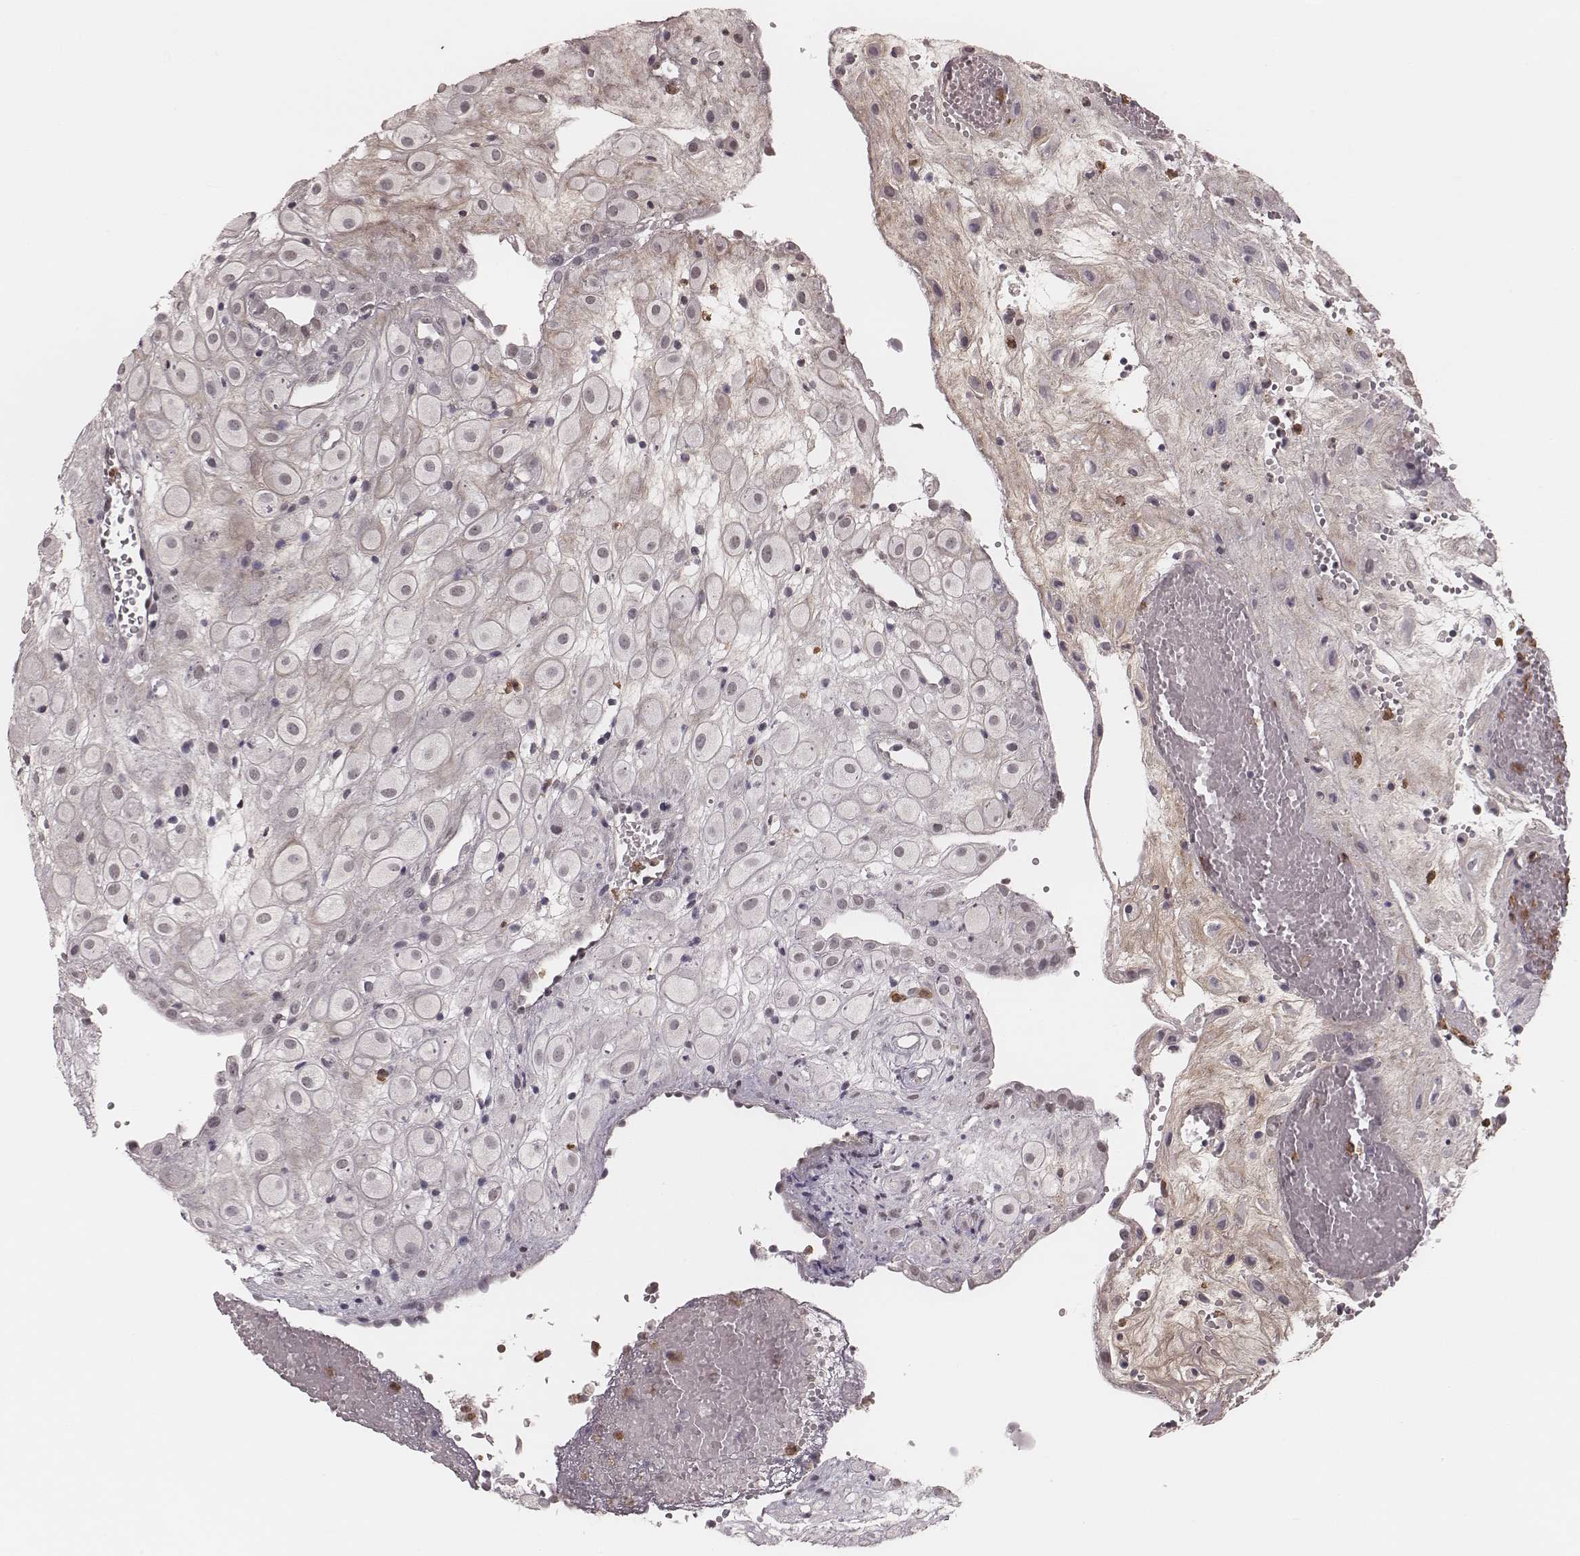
{"staining": {"intensity": "negative", "quantity": "none", "location": "none"}, "tissue": "placenta", "cell_type": "Decidual cells", "image_type": "normal", "snomed": [{"axis": "morphology", "description": "Normal tissue, NOS"}, {"axis": "topography", "description": "Placenta"}], "caption": "Placenta was stained to show a protein in brown. There is no significant staining in decidual cells. (DAB immunohistochemistry (IHC) with hematoxylin counter stain).", "gene": "KITLG", "patient": {"sex": "female", "age": 24}}